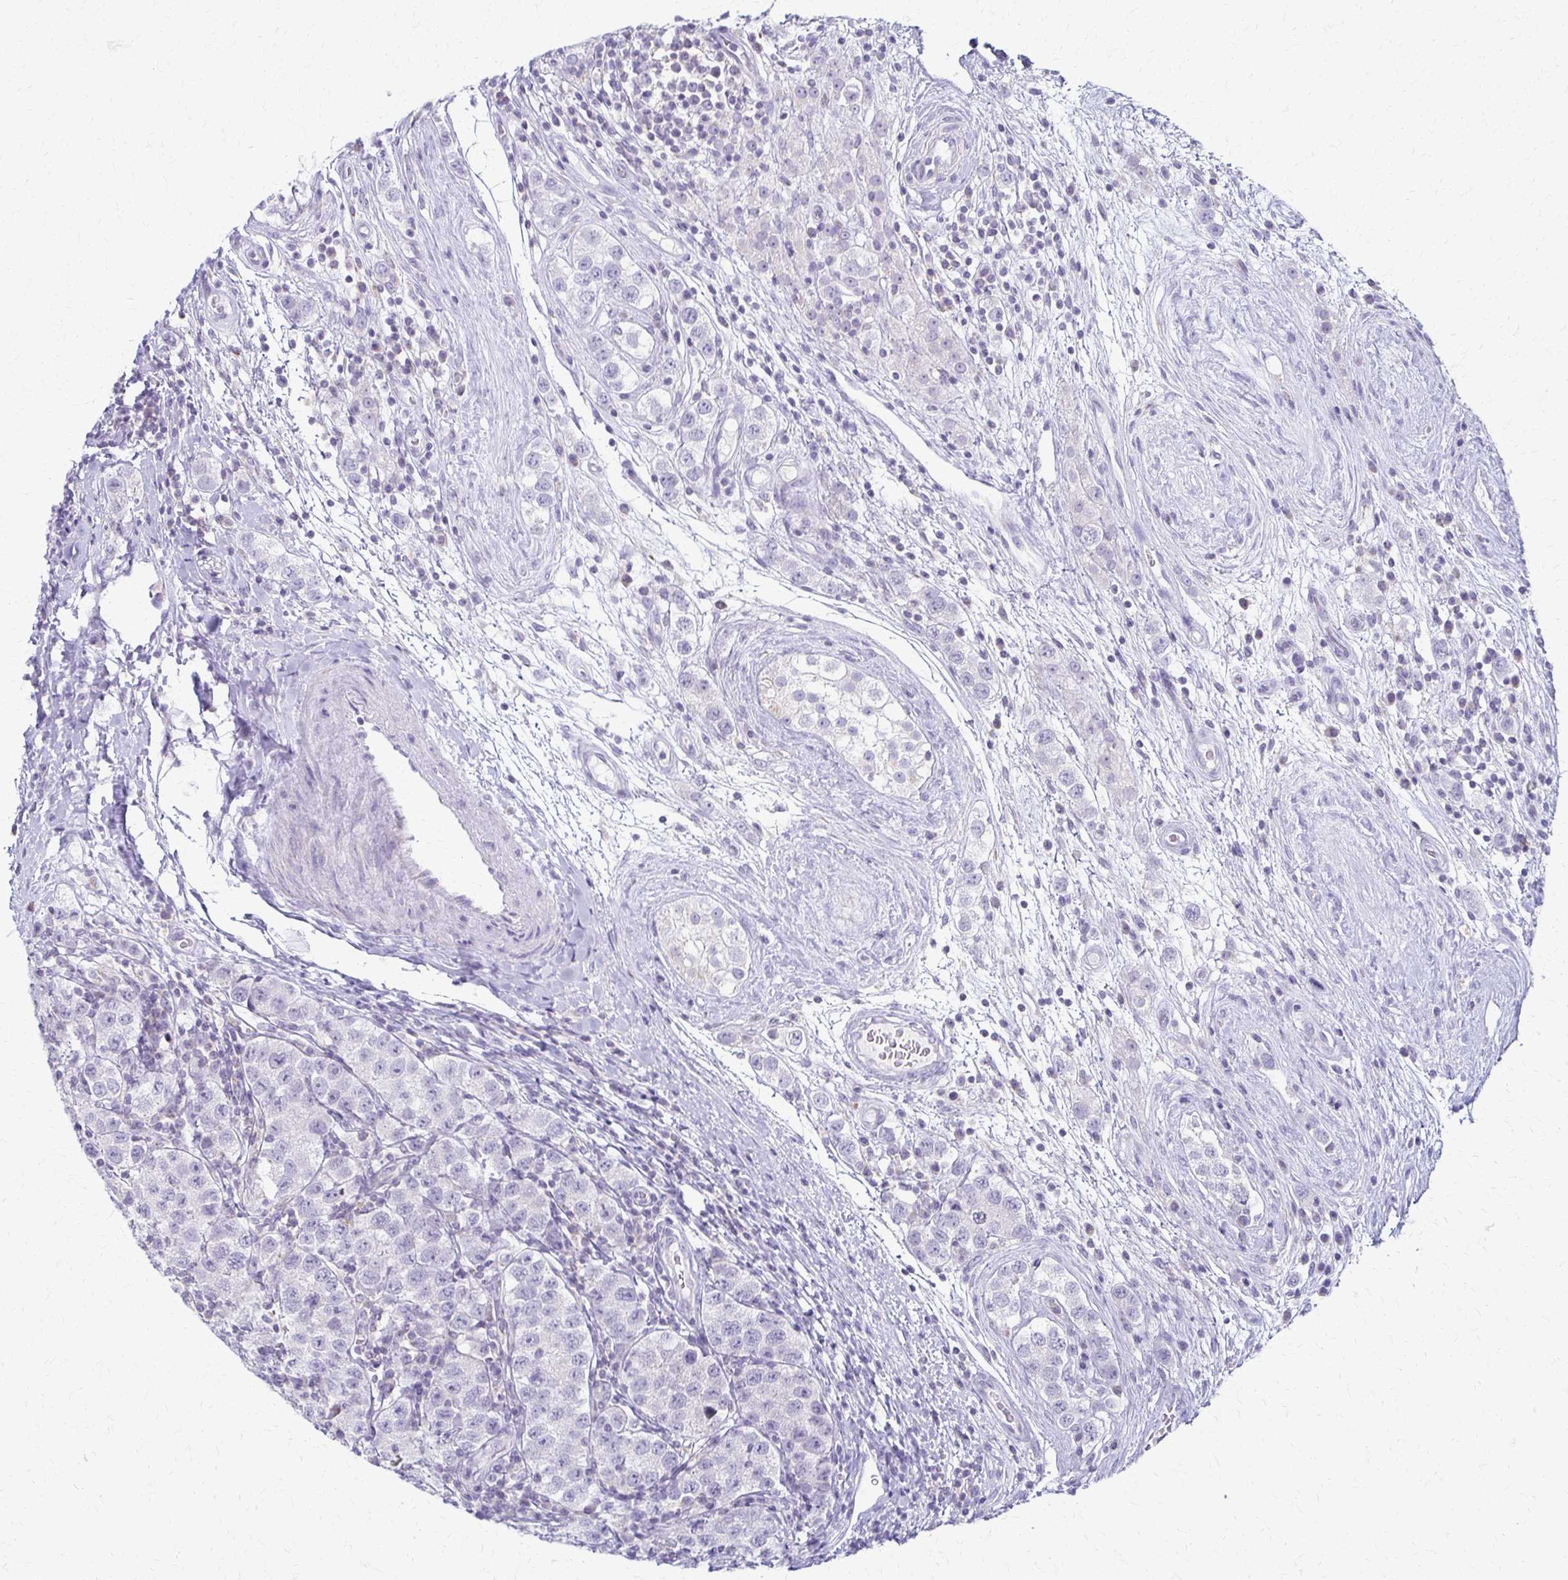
{"staining": {"intensity": "negative", "quantity": "none", "location": "none"}, "tissue": "testis cancer", "cell_type": "Tumor cells", "image_type": "cancer", "snomed": [{"axis": "morphology", "description": "Seminoma, NOS"}, {"axis": "topography", "description": "Testis"}], "caption": "Tumor cells show no significant protein positivity in seminoma (testis).", "gene": "FCGR2B", "patient": {"sex": "male", "age": 34}}